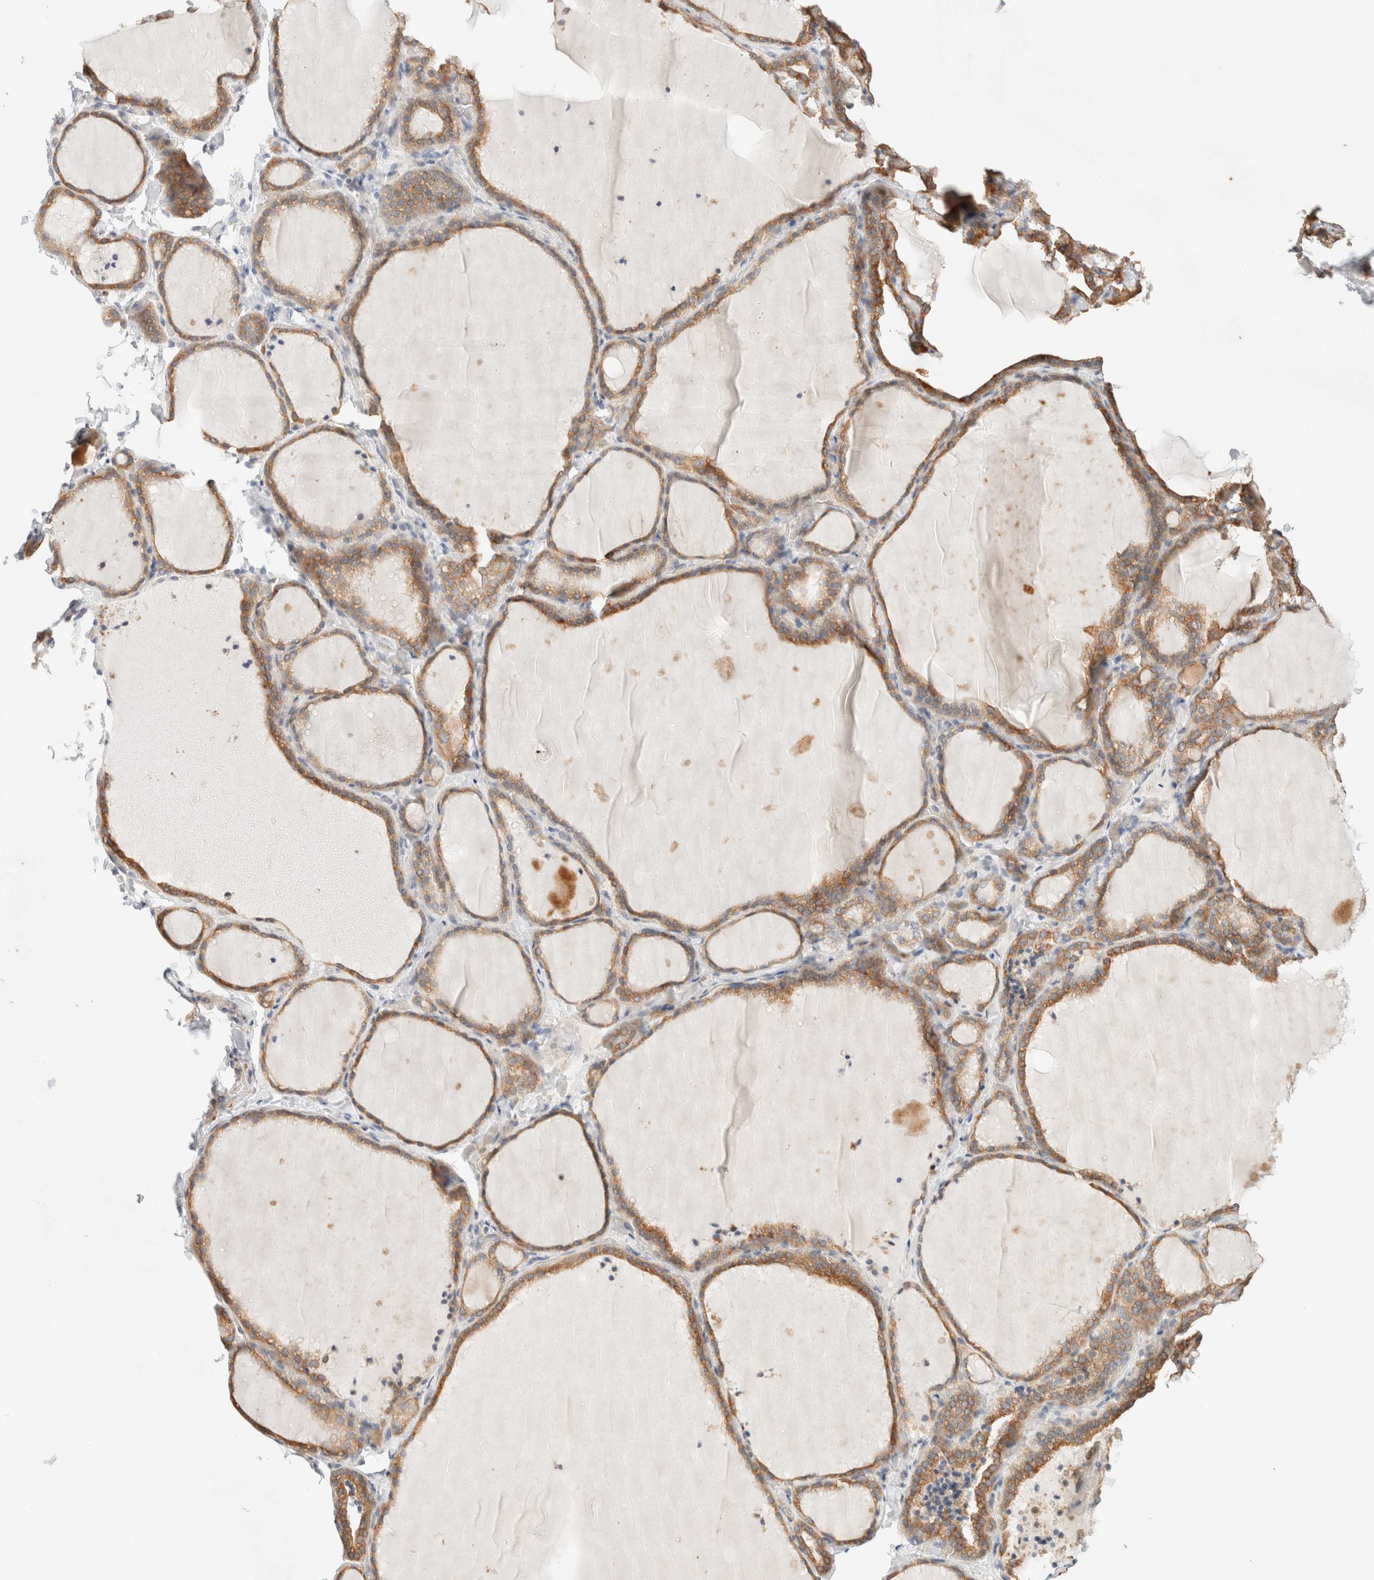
{"staining": {"intensity": "moderate", "quantity": ">75%", "location": "cytoplasmic/membranous"}, "tissue": "thyroid gland", "cell_type": "Glandular cells", "image_type": "normal", "snomed": [{"axis": "morphology", "description": "Normal tissue, NOS"}, {"axis": "topography", "description": "Thyroid gland"}], "caption": "Brown immunohistochemical staining in normal thyroid gland reveals moderate cytoplasmic/membranous positivity in approximately >75% of glandular cells.", "gene": "RRP15", "patient": {"sex": "female", "age": 22}}